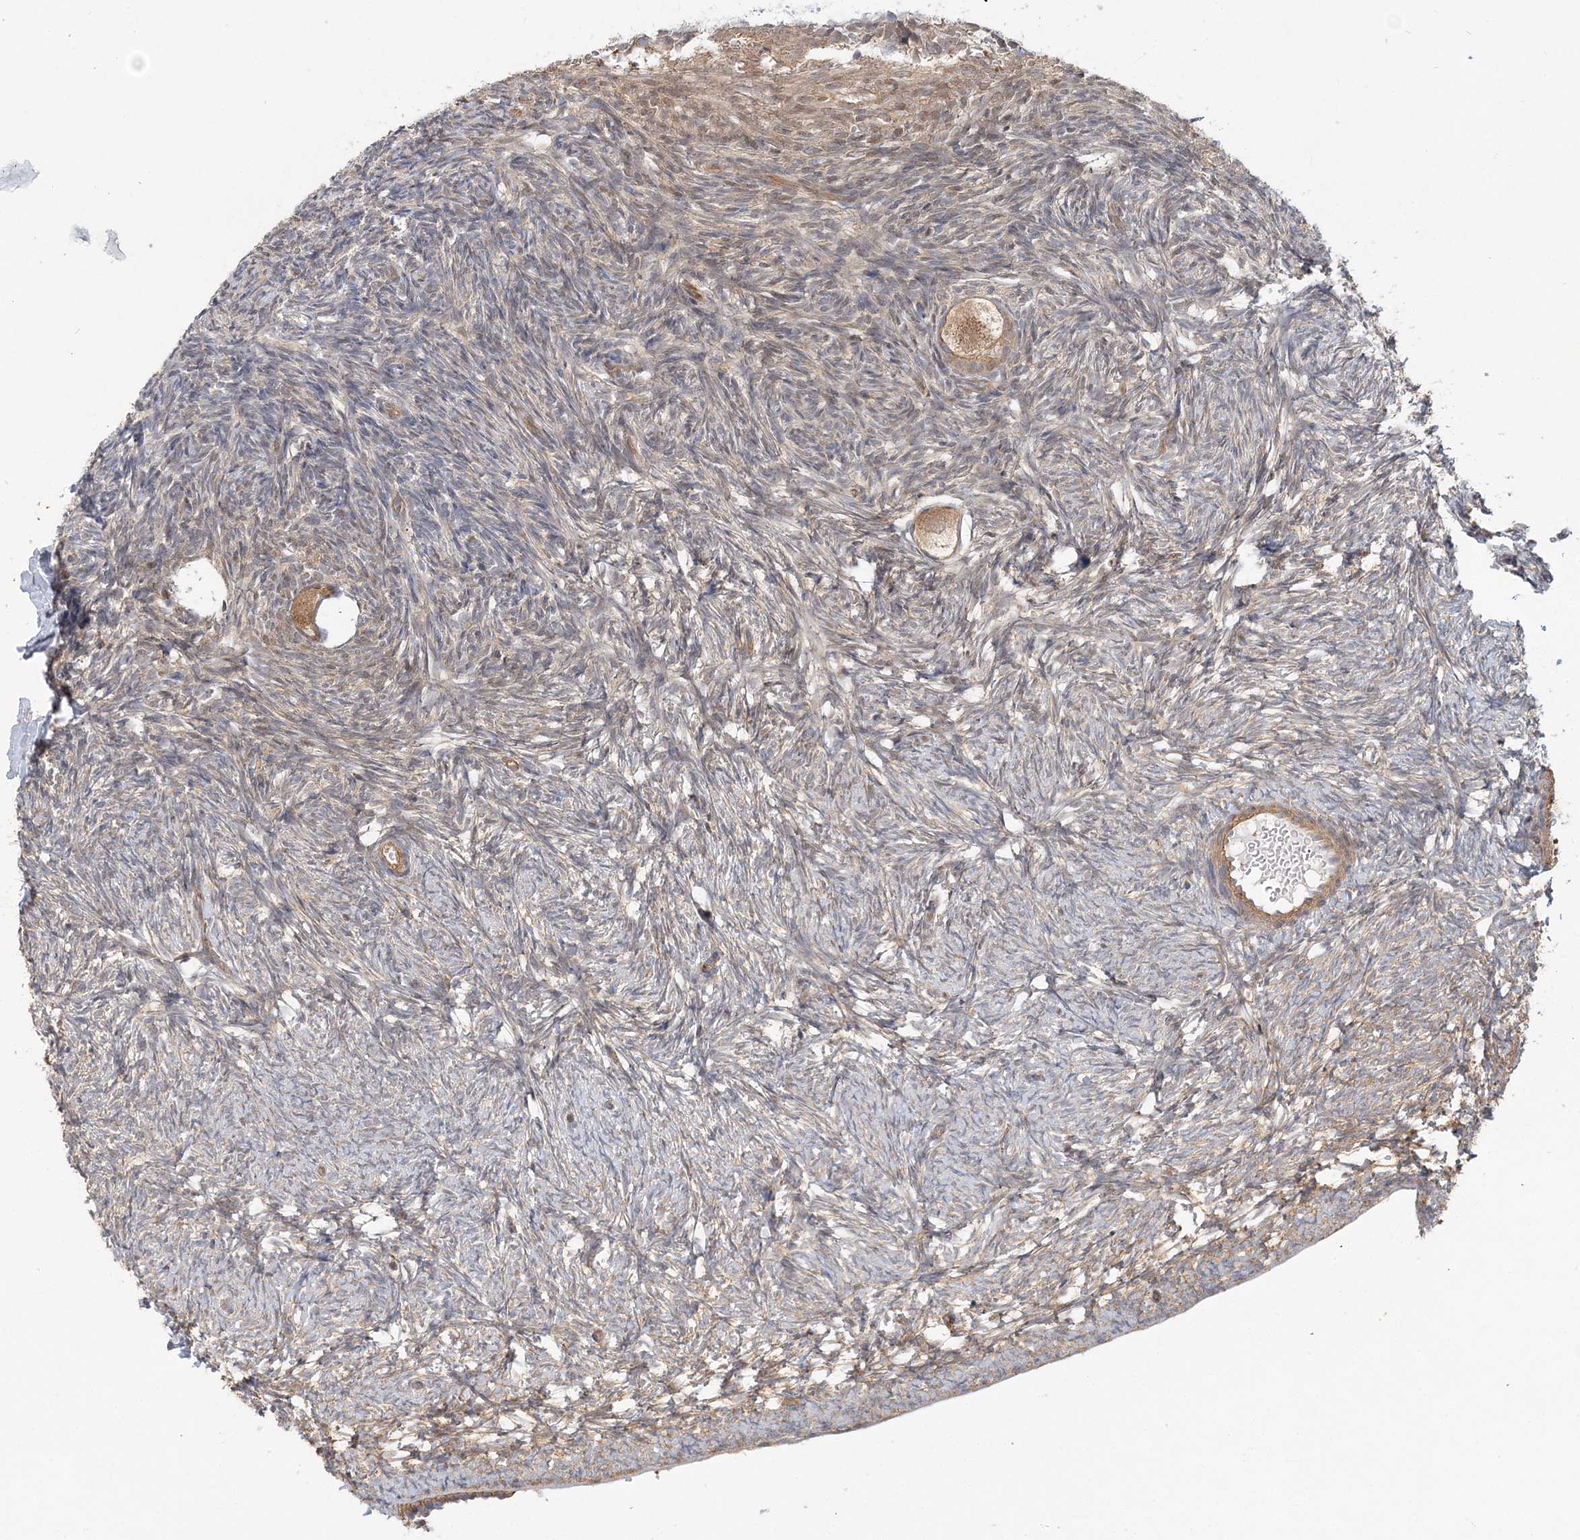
{"staining": {"intensity": "moderate", "quantity": ">75%", "location": "cytoplasmic/membranous"}, "tissue": "ovary", "cell_type": "Follicle cells", "image_type": "normal", "snomed": [{"axis": "morphology", "description": "Normal tissue, NOS"}, {"axis": "topography", "description": "Ovary"}], "caption": "High-power microscopy captured an immunohistochemistry image of unremarkable ovary, revealing moderate cytoplasmic/membranous staining in approximately >75% of follicle cells. (Stains: DAB in brown, nuclei in blue, Microscopy: brightfield microscopy at high magnification).", "gene": "MAT2B", "patient": {"sex": "female", "age": 34}}